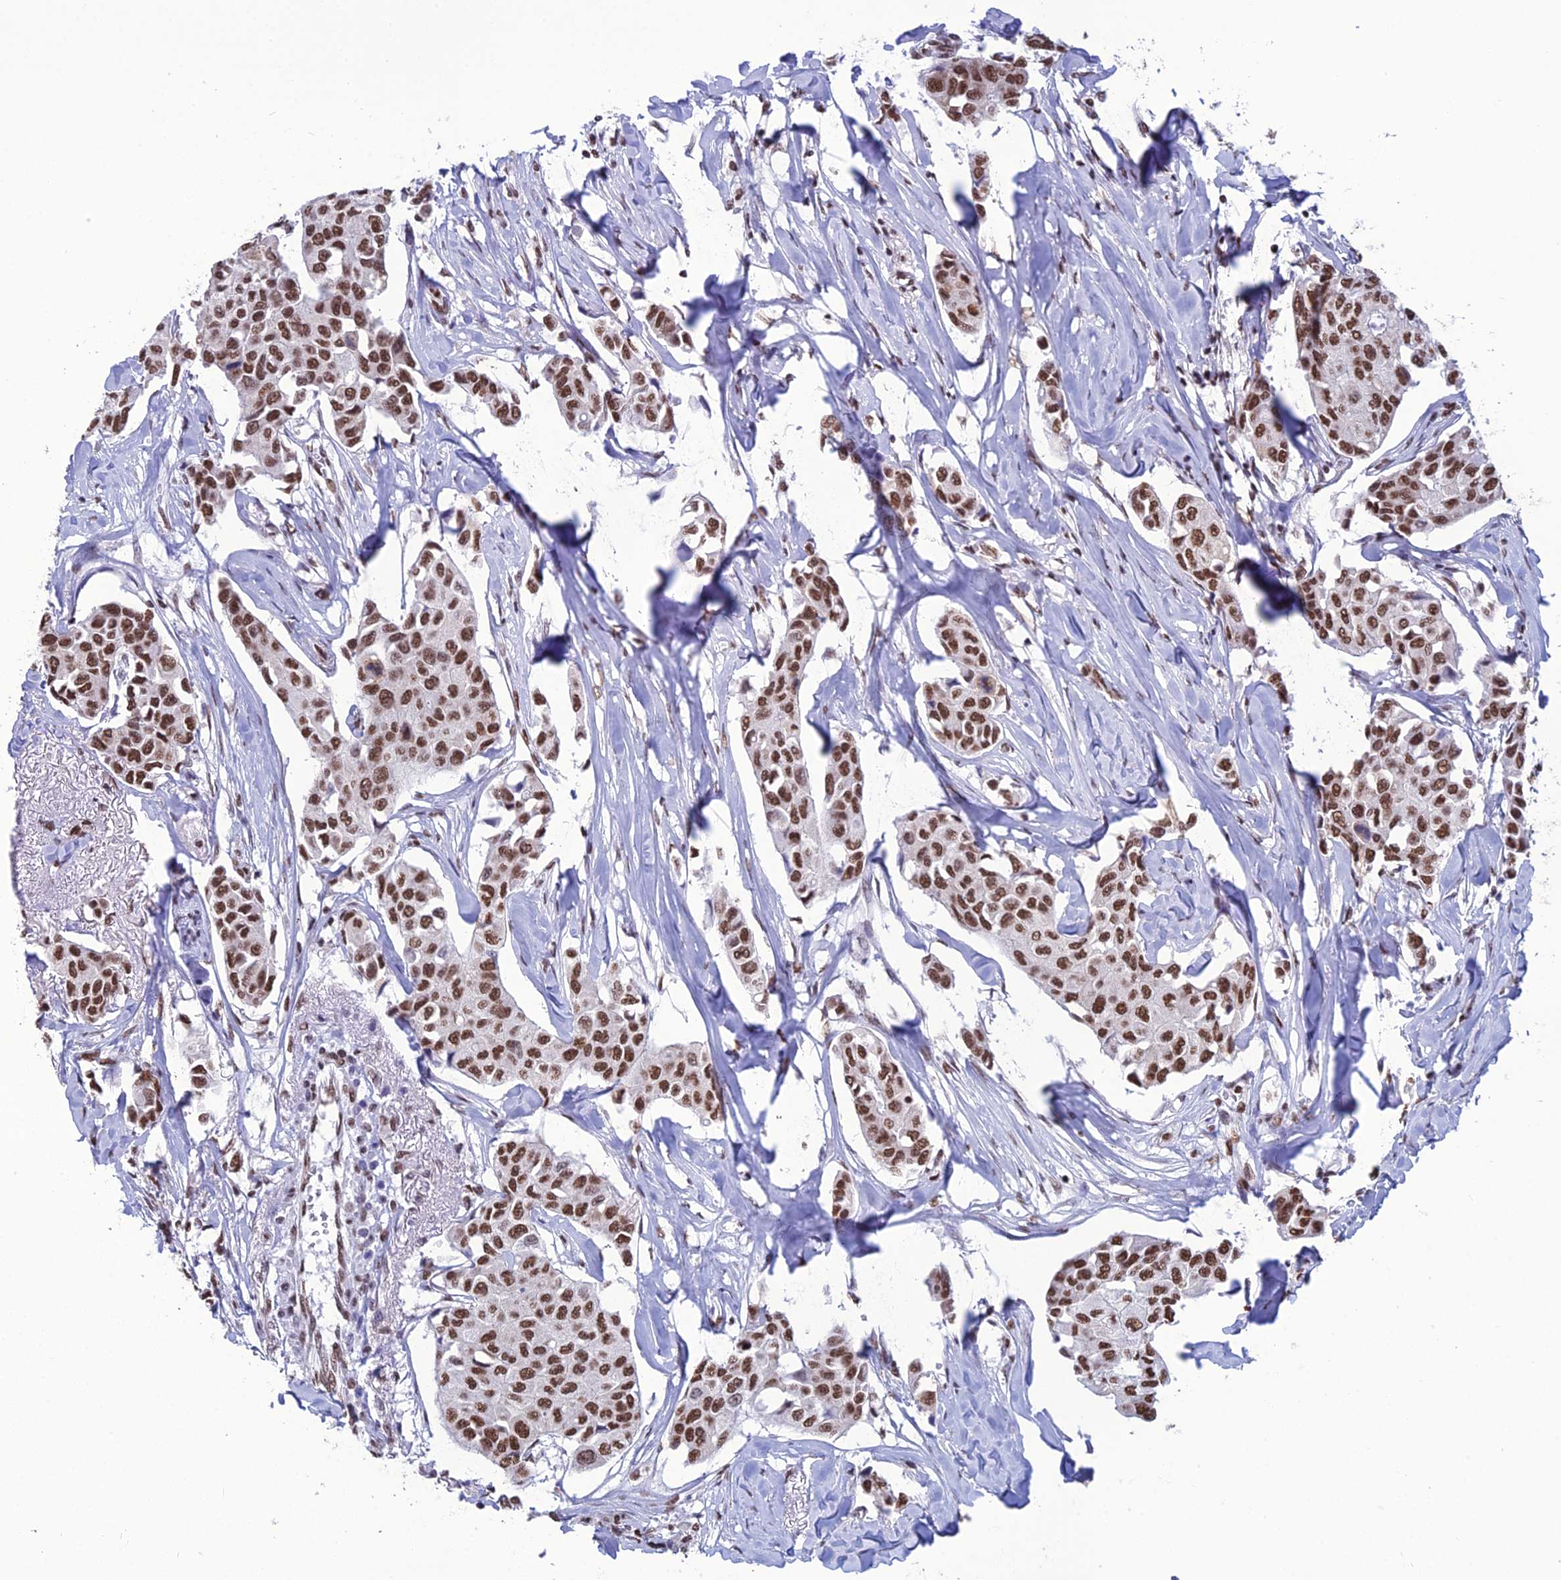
{"staining": {"intensity": "strong", "quantity": ">75%", "location": "nuclear"}, "tissue": "breast cancer", "cell_type": "Tumor cells", "image_type": "cancer", "snomed": [{"axis": "morphology", "description": "Duct carcinoma"}, {"axis": "topography", "description": "Breast"}], "caption": "Immunohistochemistry histopathology image of human breast cancer (intraductal carcinoma) stained for a protein (brown), which demonstrates high levels of strong nuclear expression in about >75% of tumor cells.", "gene": "PRAMEF12", "patient": {"sex": "female", "age": 80}}